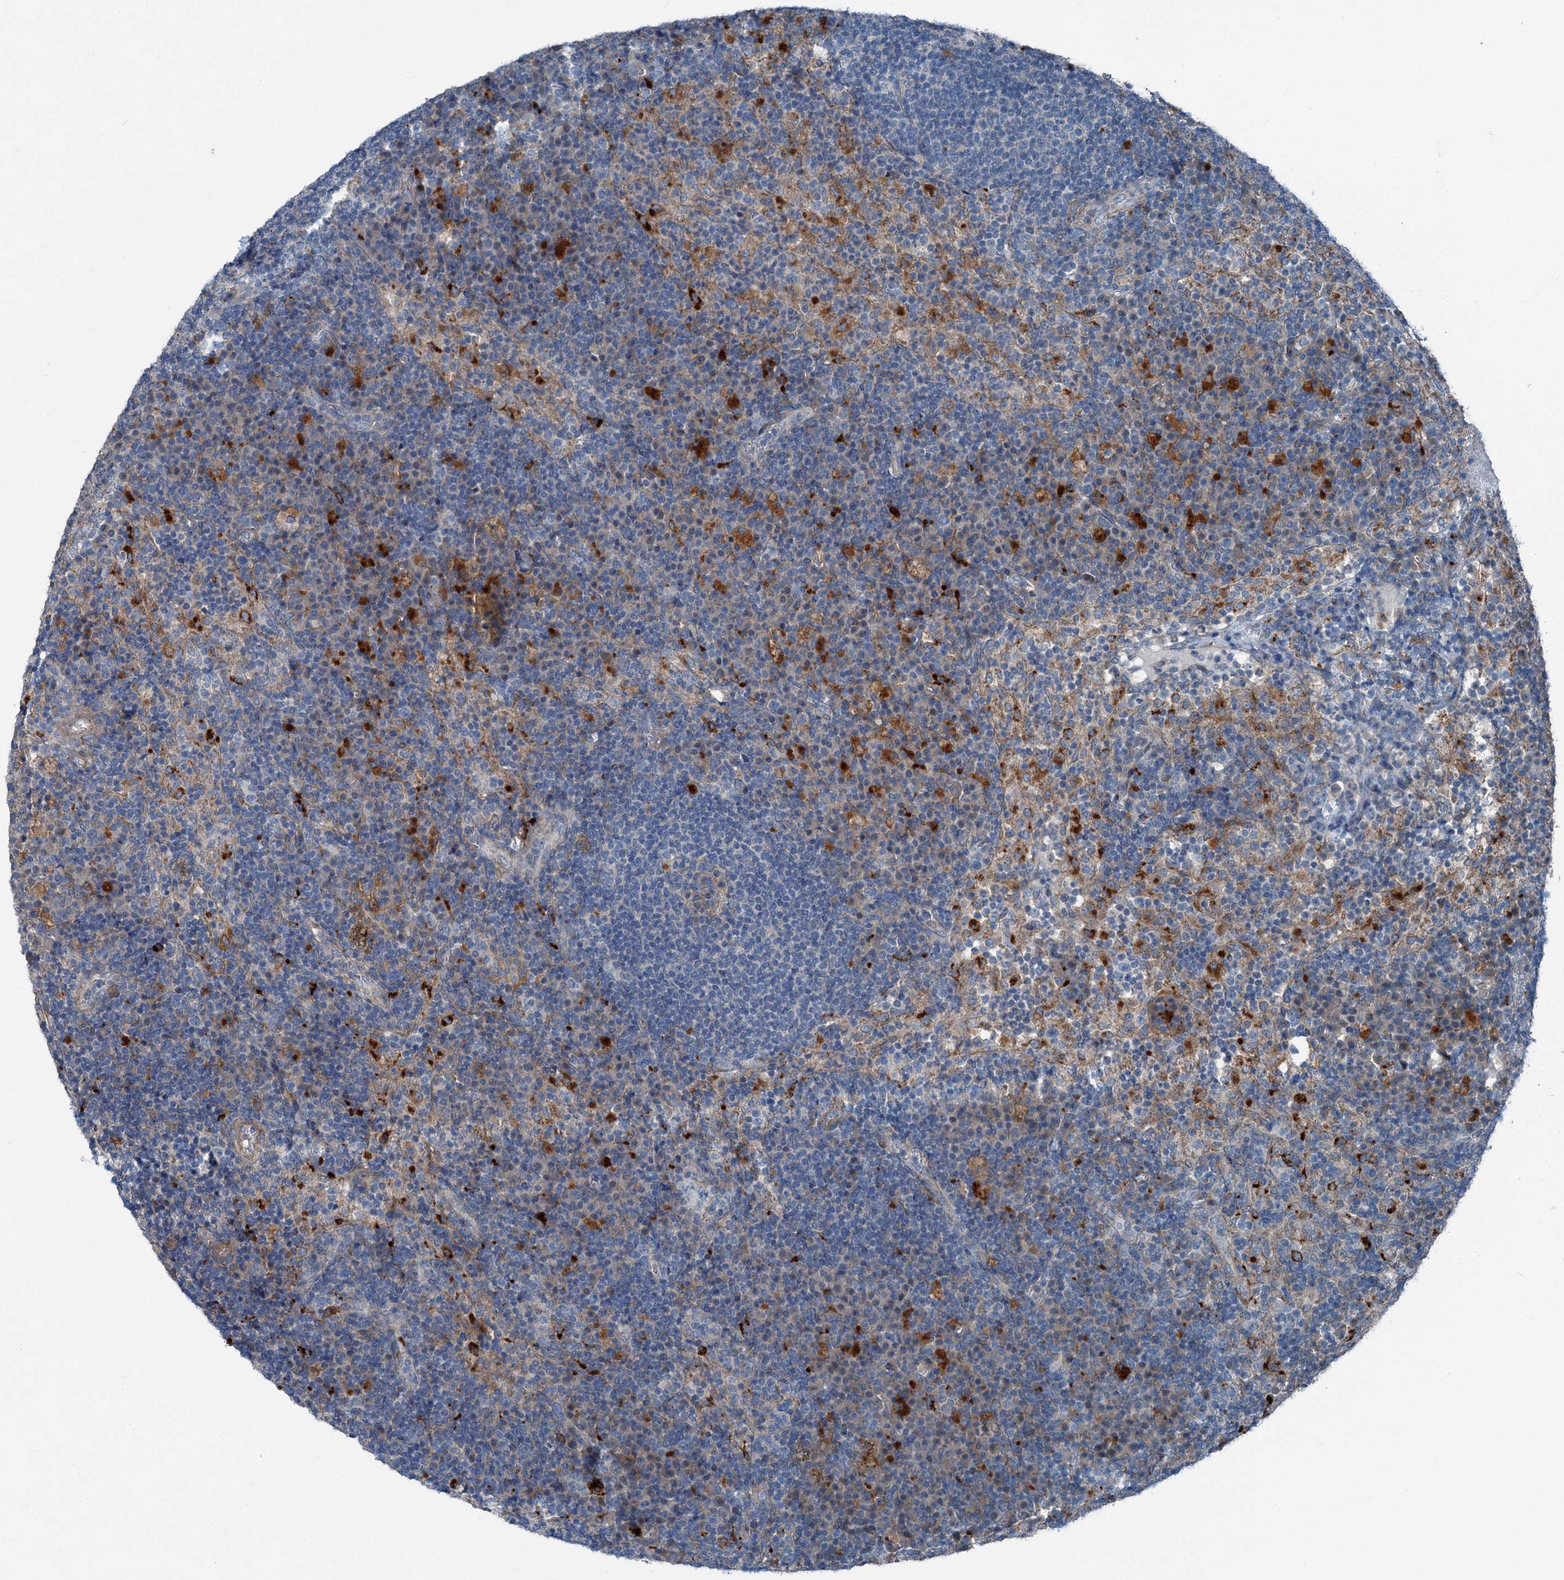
{"staining": {"intensity": "negative", "quantity": "none", "location": "none"}, "tissue": "lymph node", "cell_type": "Germinal center cells", "image_type": "normal", "snomed": [{"axis": "morphology", "description": "Normal tissue, NOS"}, {"axis": "topography", "description": "Lymph node"}], "caption": "Immunohistochemistry histopathology image of normal lymph node: human lymph node stained with DAB exhibits no significant protein expression in germinal center cells.", "gene": "AXL", "patient": {"sex": "female", "age": 70}}